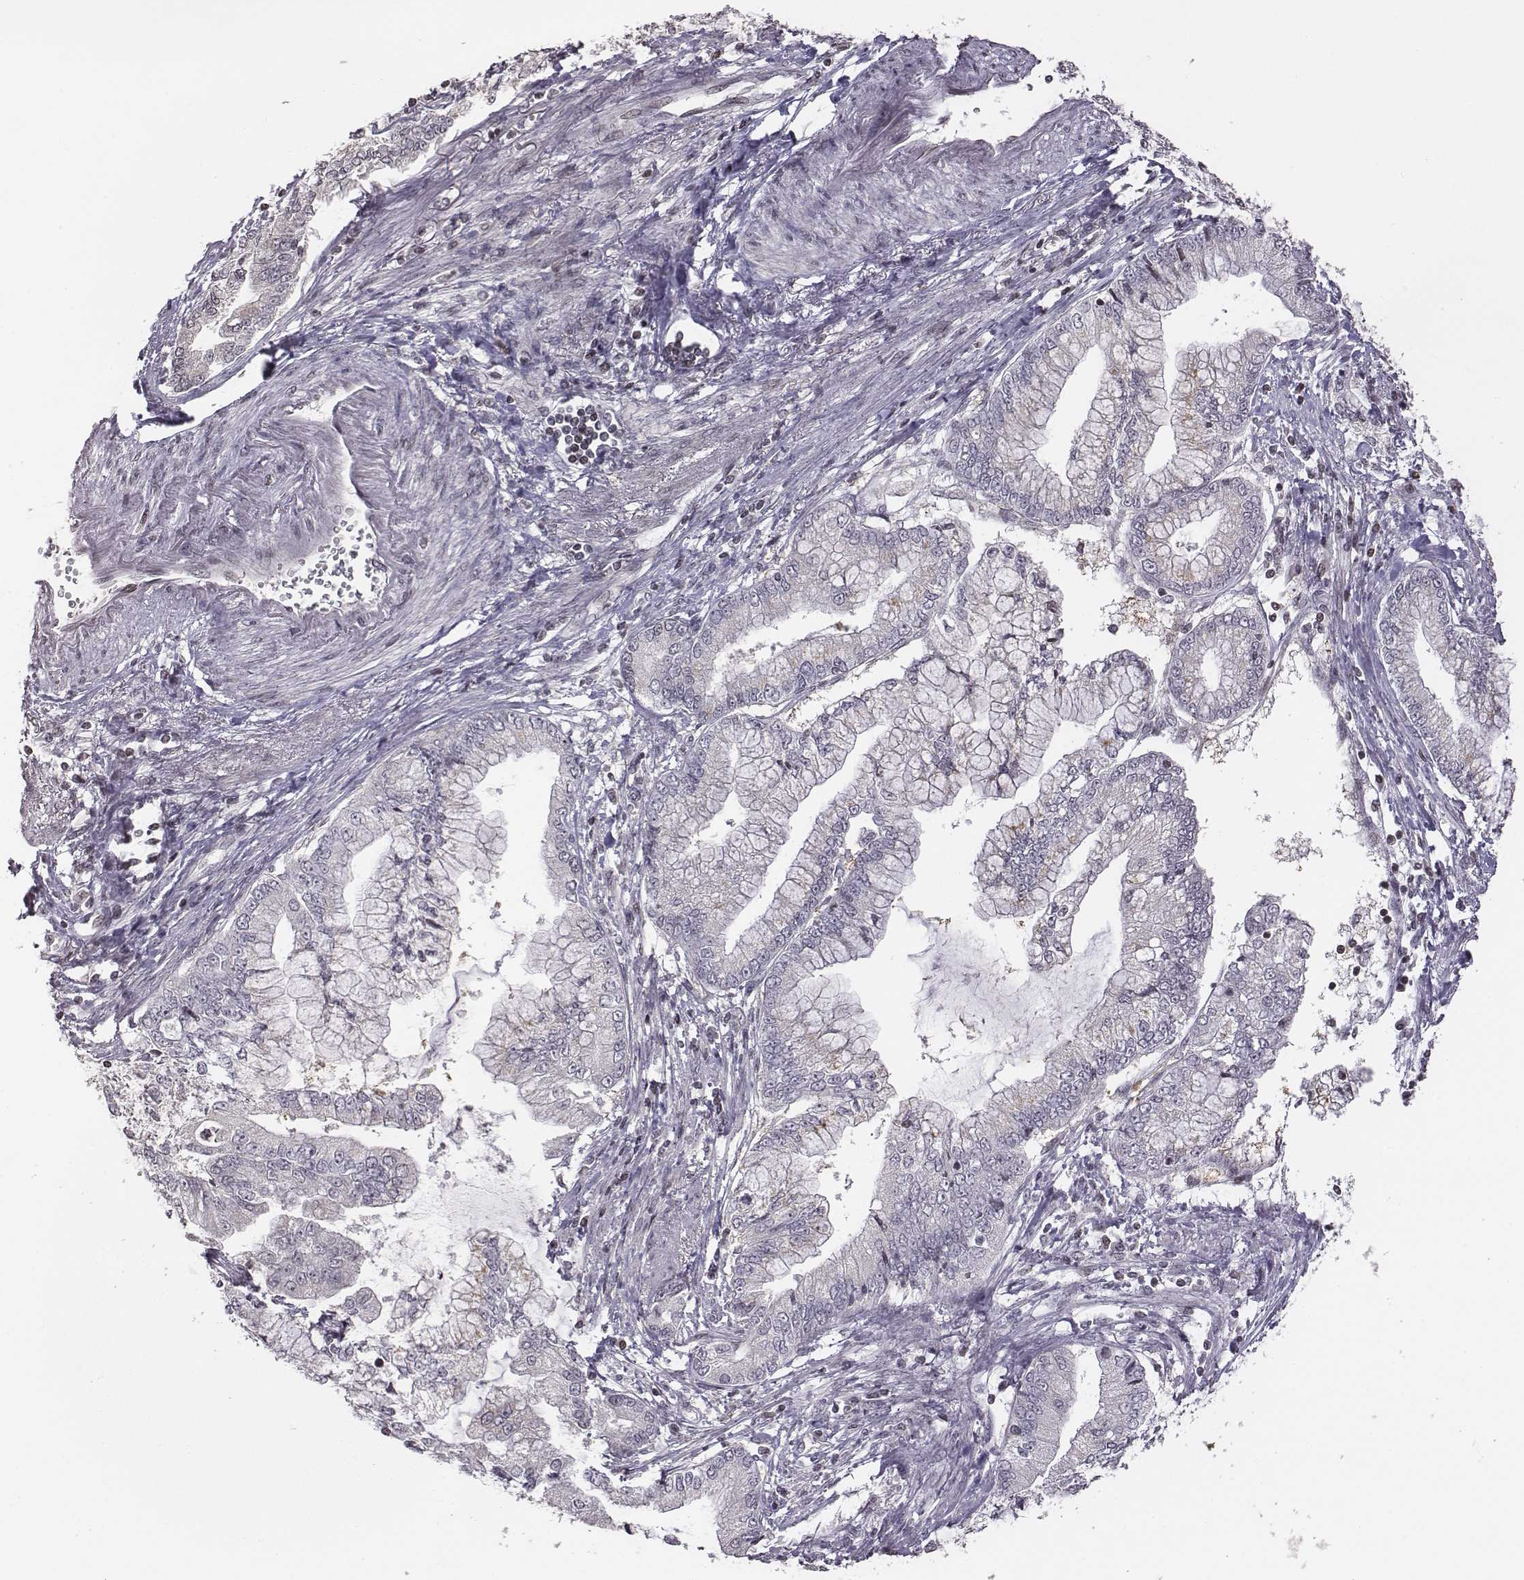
{"staining": {"intensity": "negative", "quantity": "none", "location": "none"}, "tissue": "stomach cancer", "cell_type": "Tumor cells", "image_type": "cancer", "snomed": [{"axis": "morphology", "description": "Adenocarcinoma, NOS"}, {"axis": "topography", "description": "Stomach, upper"}], "caption": "Immunohistochemical staining of stomach adenocarcinoma shows no significant expression in tumor cells.", "gene": "GRM4", "patient": {"sex": "female", "age": 74}}